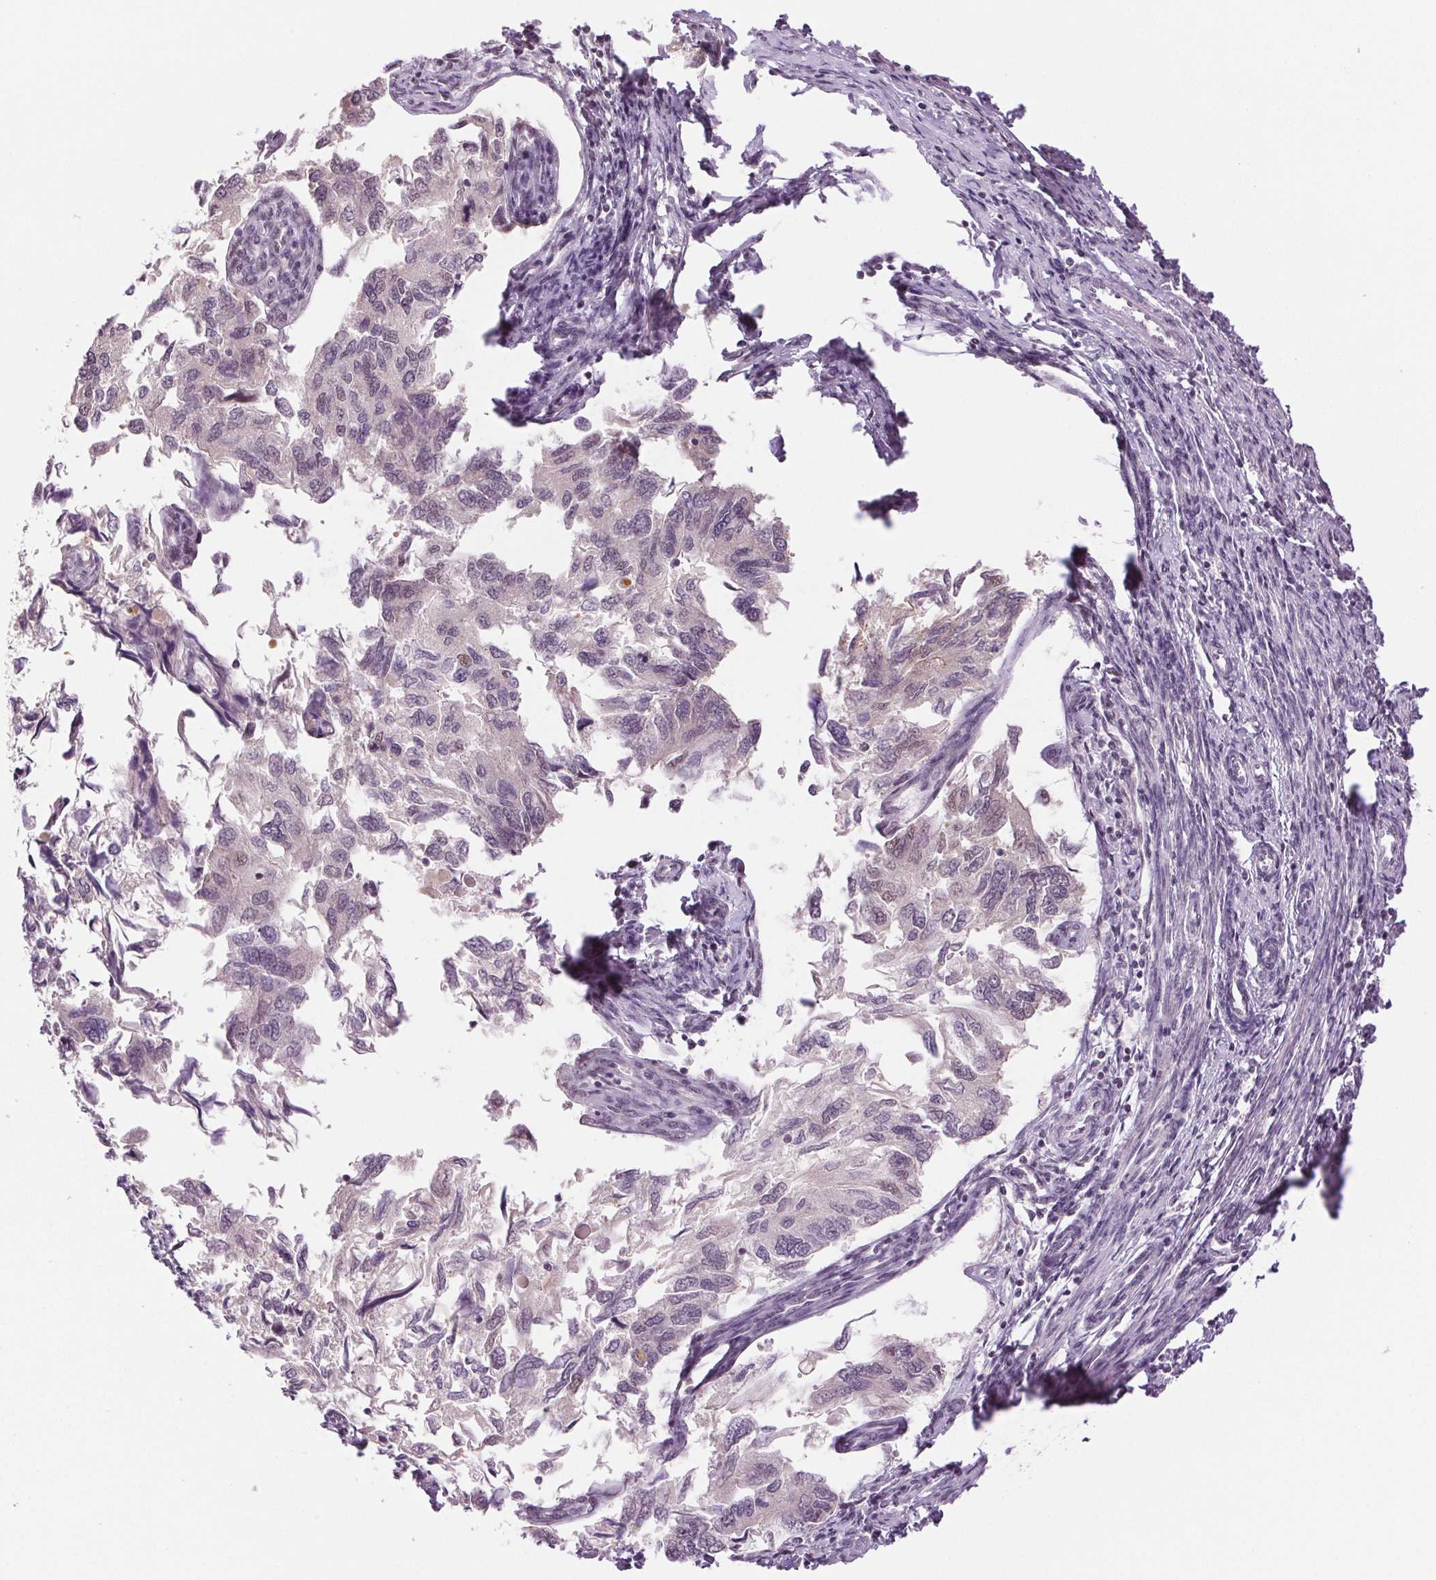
{"staining": {"intensity": "moderate", "quantity": "25%-75%", "location": "nuclear"}, "tissue": "endometrial cancer", "cell_type": "Tumor cells", "image_type": "cancer", "snomed": [{"axis": "morphology", "description": "Carcinoma, NOS"}, {"axis": "topography", "description": "Uterus"}], "caption": "Endometrial carcinoma stained with IHC displays moderate nuclear expression in approximately 25%-75% of tumor cells.", "gene": "RPRD1B", "patient": {"sex": "female", "age": 76}}